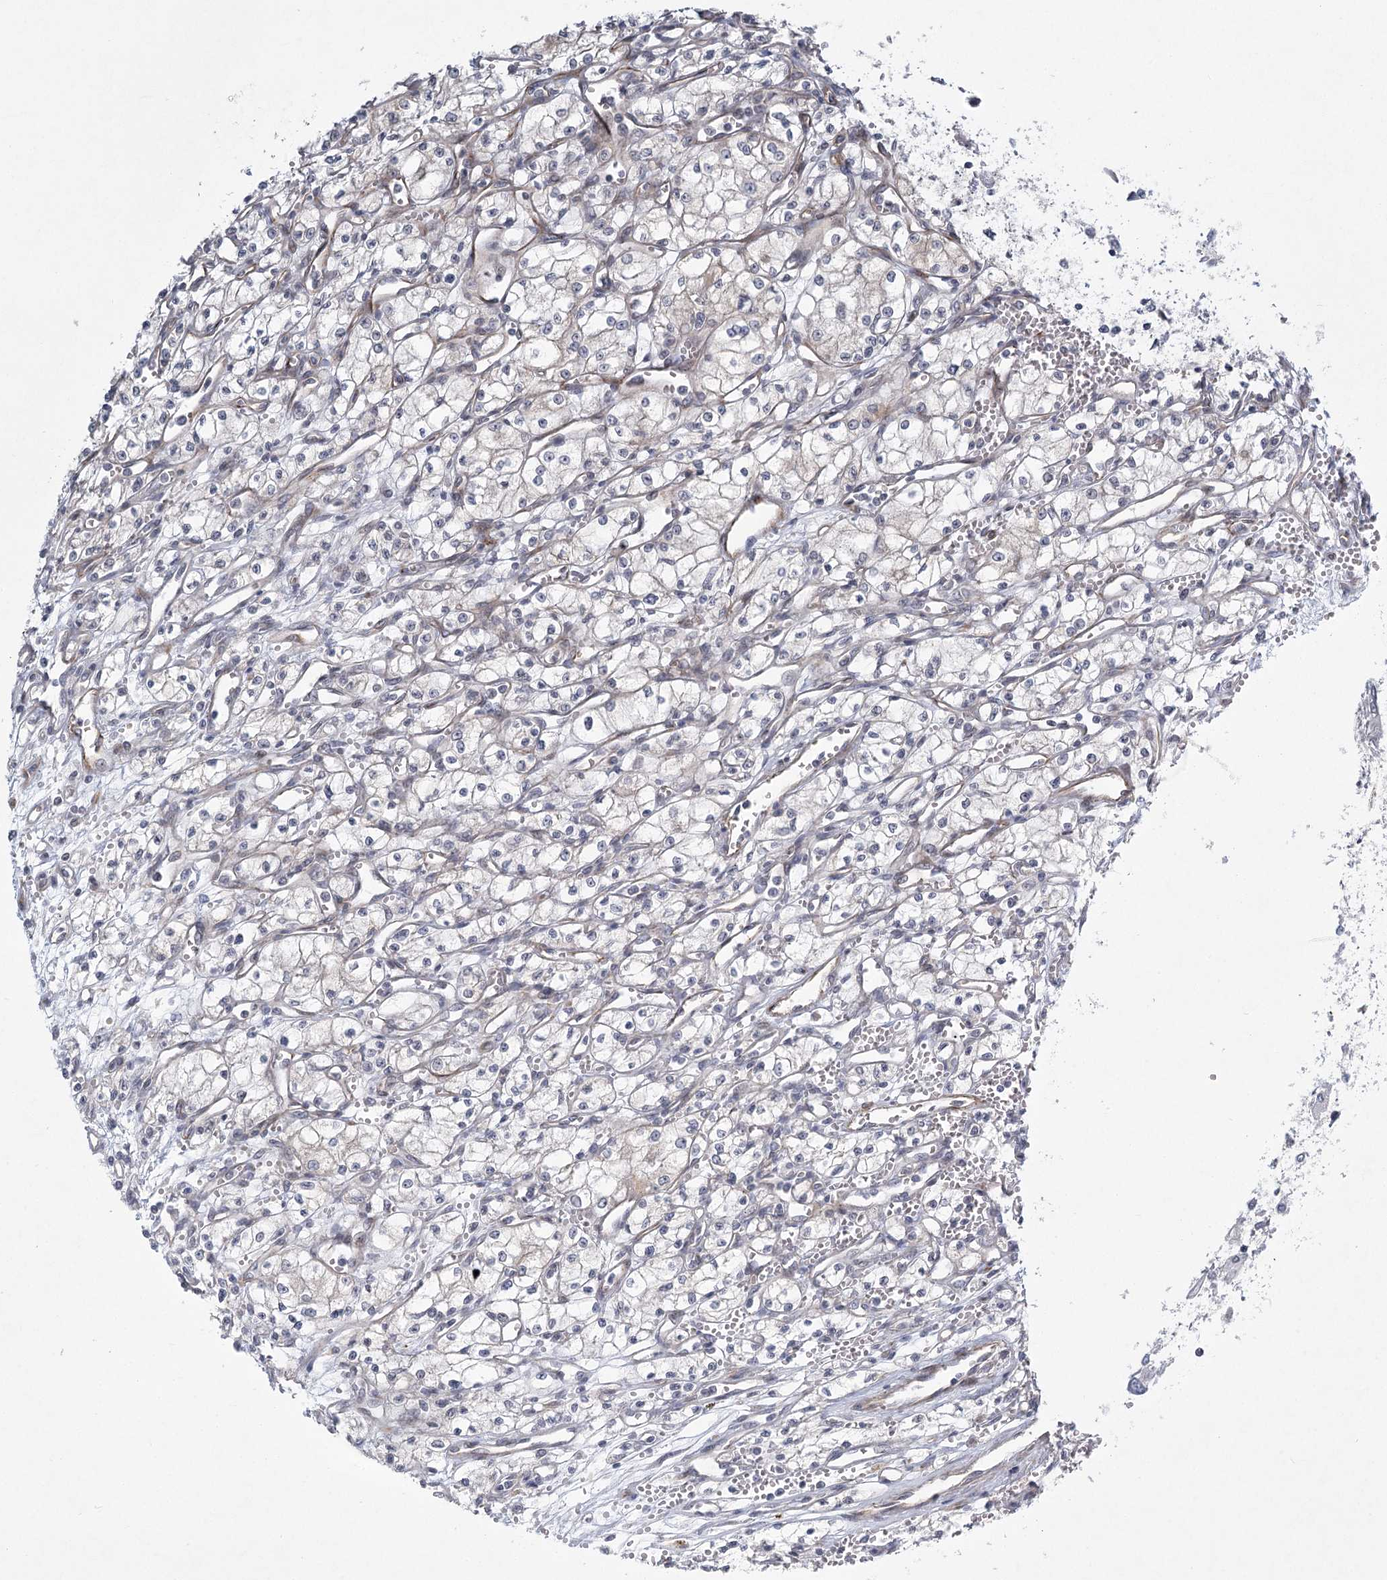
{"staining": {"intensity": "weak", "quantity": "<25%", "location": "cytoplasmic/membranous"}, "tissue": "renal cancer", "cell_type": "Tumor cells", "image_type": "cancer", "snomed": [{"axis": "morphology", "description": "Adenocarcinoma, NOS"}, {"axis": "topography", "description": "Kidney"}], "caption": "Immunohistochemistry (IHC) image of neoplastic tissue: renal cancer stained with DAB reveals no significant protein staining in tumor cells.", "gene": "MEPE", "patient": {"sex": "male", "age": 59}}